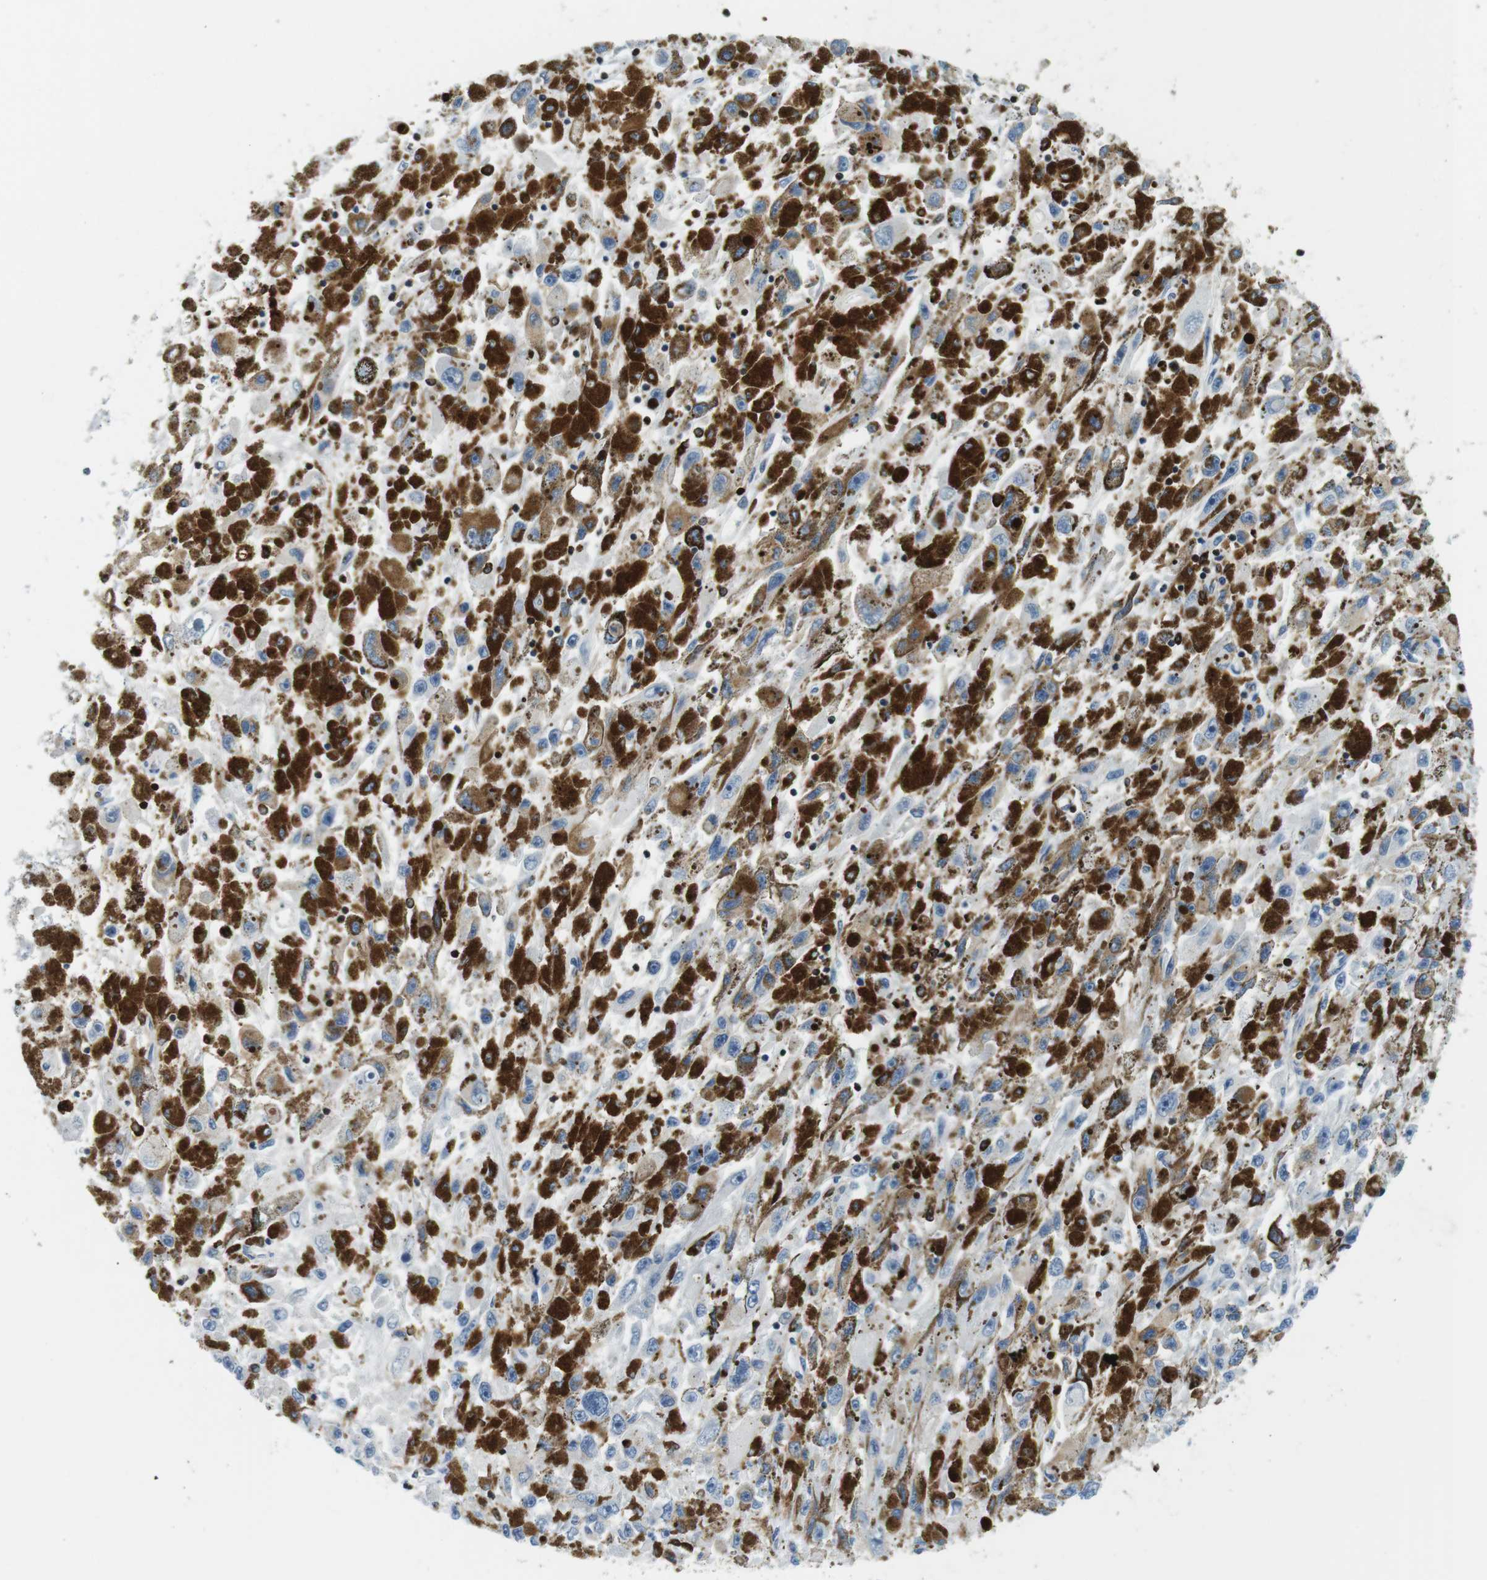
{"staining": {"intensity": "moderate", "quantity": "25%-75%", "location": "cytoplasmic/membranous"}, "tissue": "melanoma", "cell_type": "Tumor cells", "image_type": "cancer", "snomed": [{"axis": "morphology", "description": "Malignant melanoma, NOS"}, {"axis": "topography", "description": "Skin"}], "caption": "The photomicrograph shows staining of malignant melanoma, revealing moderate cytoplasmic/membranous protein staining (brown color) within tumor cells. (brown staining indicates protein expression, while blue staining denotes nuclei).", "gene": "CIITA", "patient": {"sex": "female", "age": 104}}